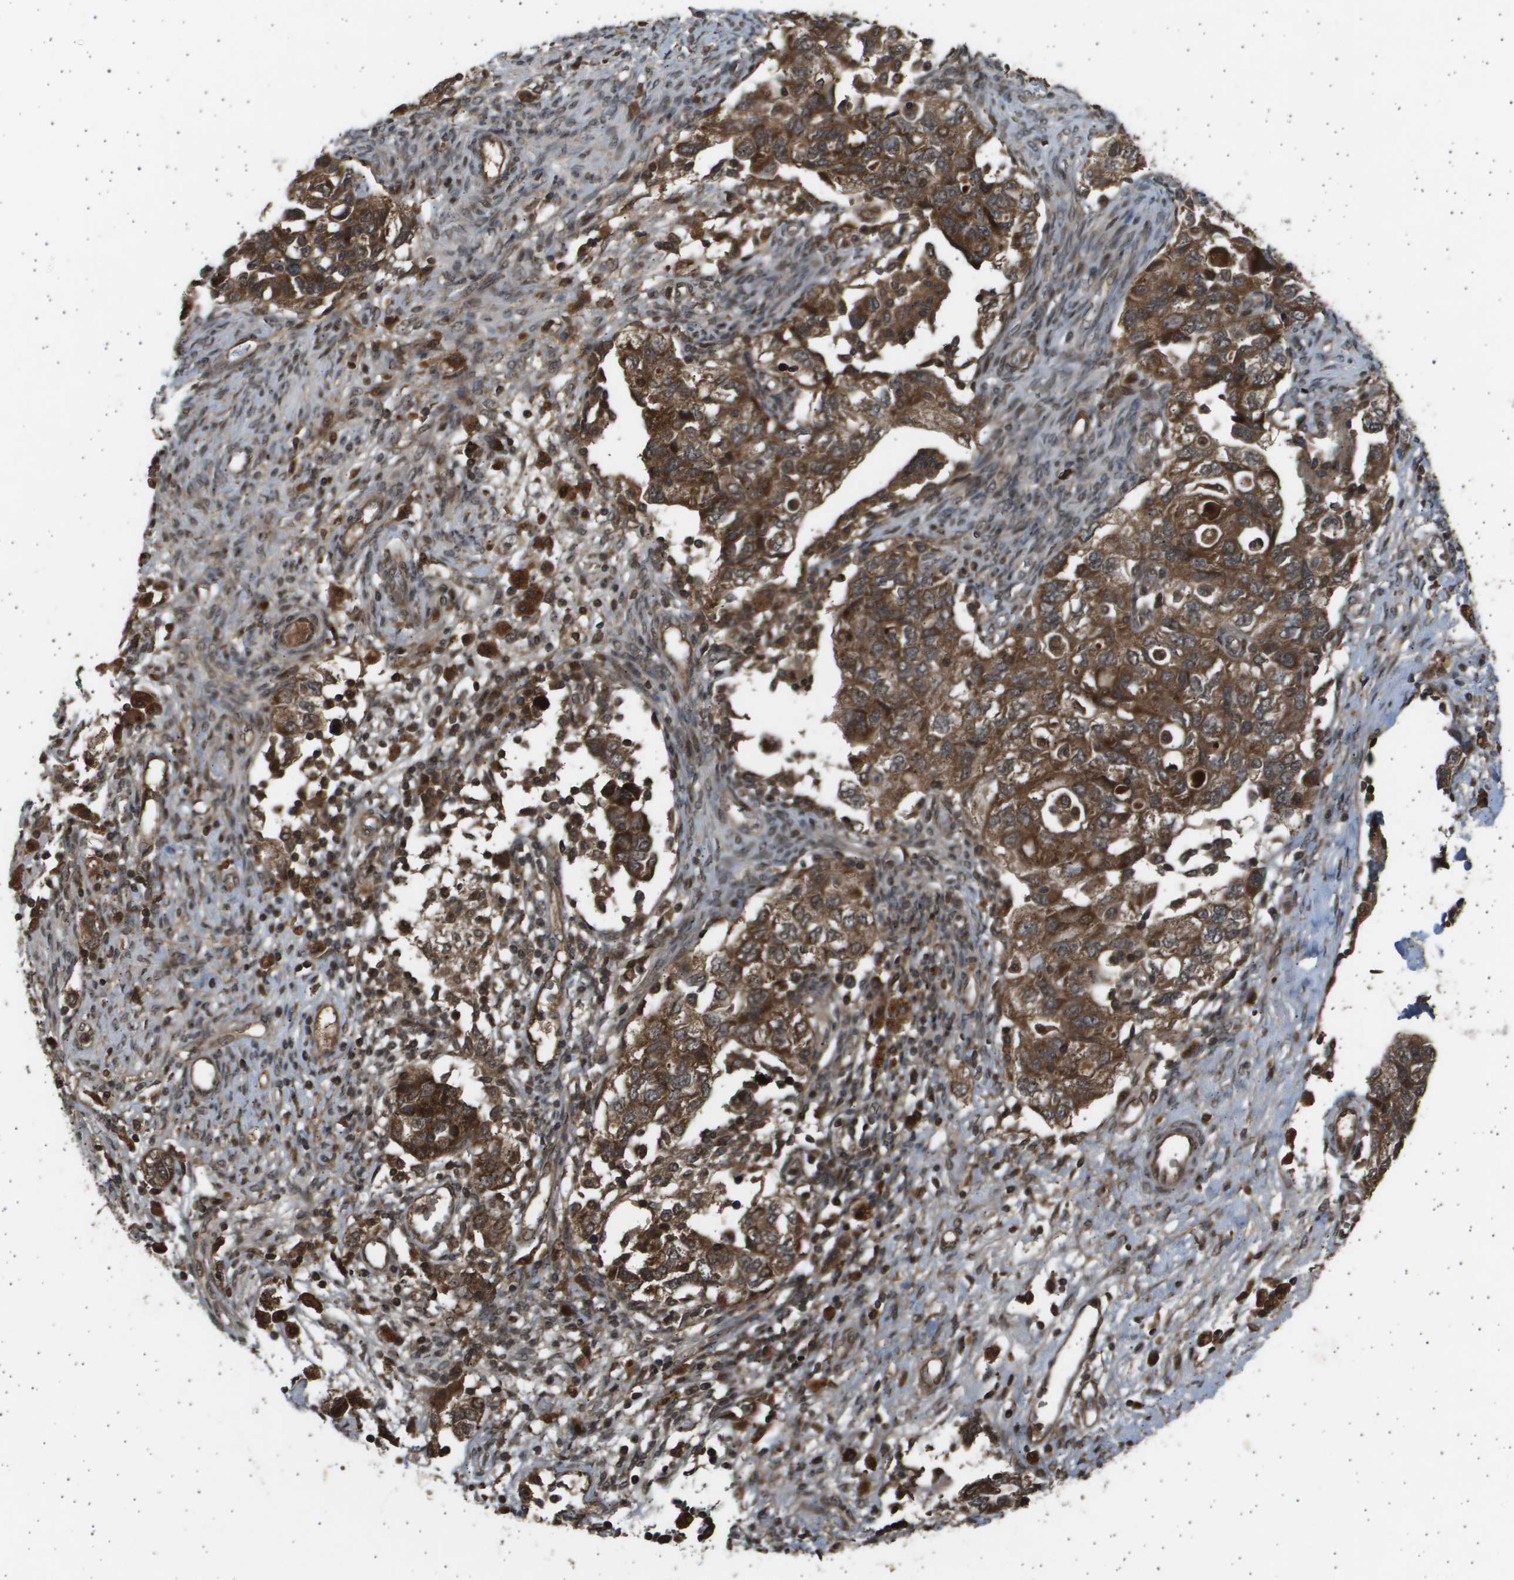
{"staining": {"intensity": "moderate", "quantity": ">75%", "location": "cytoplasmic/membranous,nuclear"}, "tissue": "ovarian cancer", "cell_type": "Tumor cells", "image_type": "cancer", "snomed": [{"axis": "morphology", "description": "Carcinoma, NOS"}, {"axis": "morphology", "description": "Cystadenocarcinoma, serous, NOS"}, {"axis": "topography", "description": "Ovary"}], "caption": "Immunohistochemistry (DAB (3,3'-diaminobenzidine)) staining of ovarian cancer (carcinoma) reveals moderate cytoplasmic/membranous and nuclear protein staining in about >75% of tumor cells.", "gene": "TNRC6A", "patient": {"sex": "female", "age": 69}}